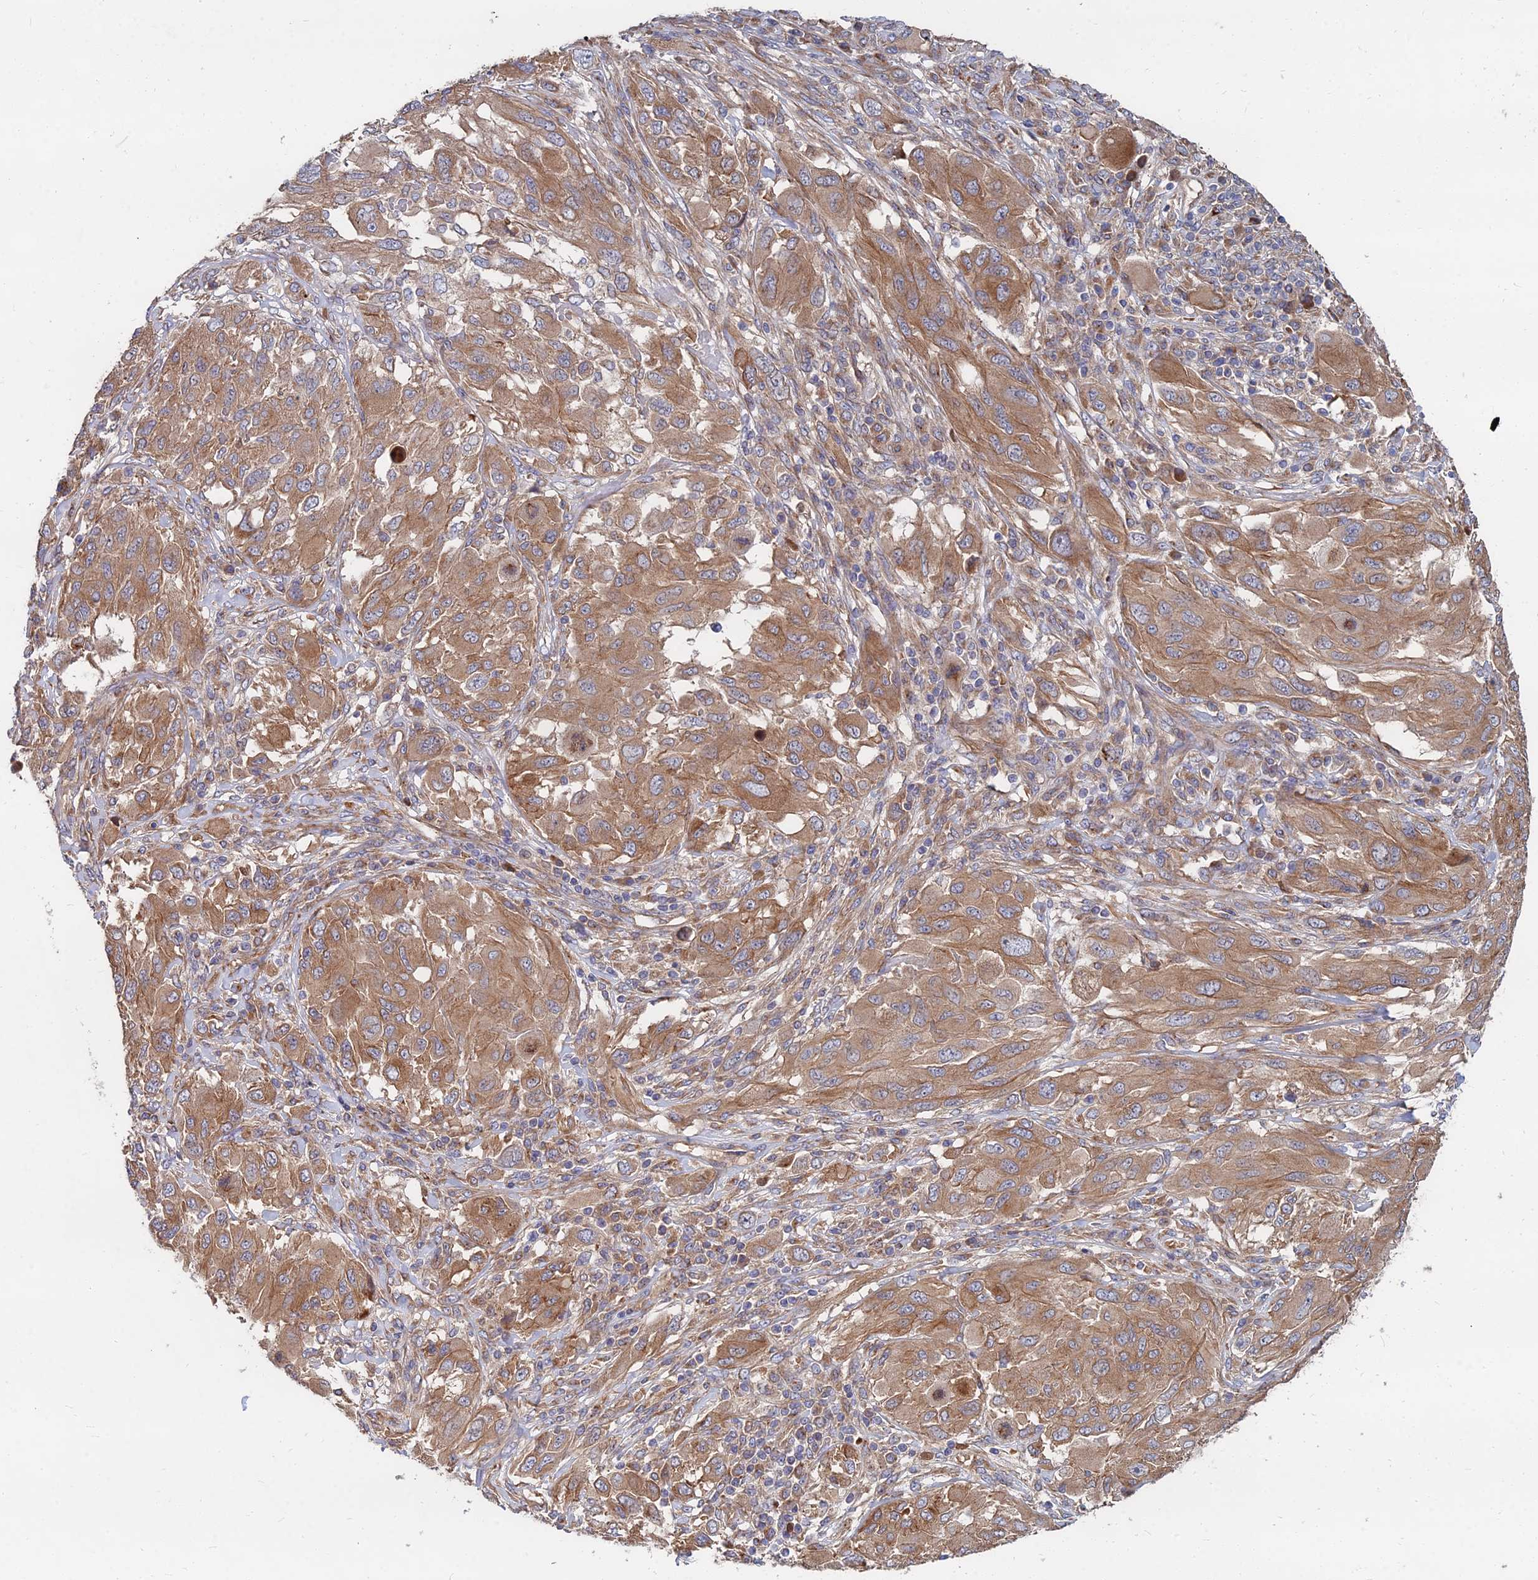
{"staining": {"intensity": "moderate", "quantity": ">75%", "location": "cytoplasmic/membranous"}, "tissue": "melanoma", "cell_type": "Tumor cells", "image_type": "cancer", "snomed": [{"axis": "morphology", "description": "Malignant melanoma, NOS"}, {"axis": "topography", "description": "Skin"}], "caption": "Human malignant melanoma stained for a protein (brown) shows moderate cytoplasmic/membranous positive expression in approximately >75% of tumor cells.", "gene": "CCZ1", "patient": {"sex": "female", "age": 91}}